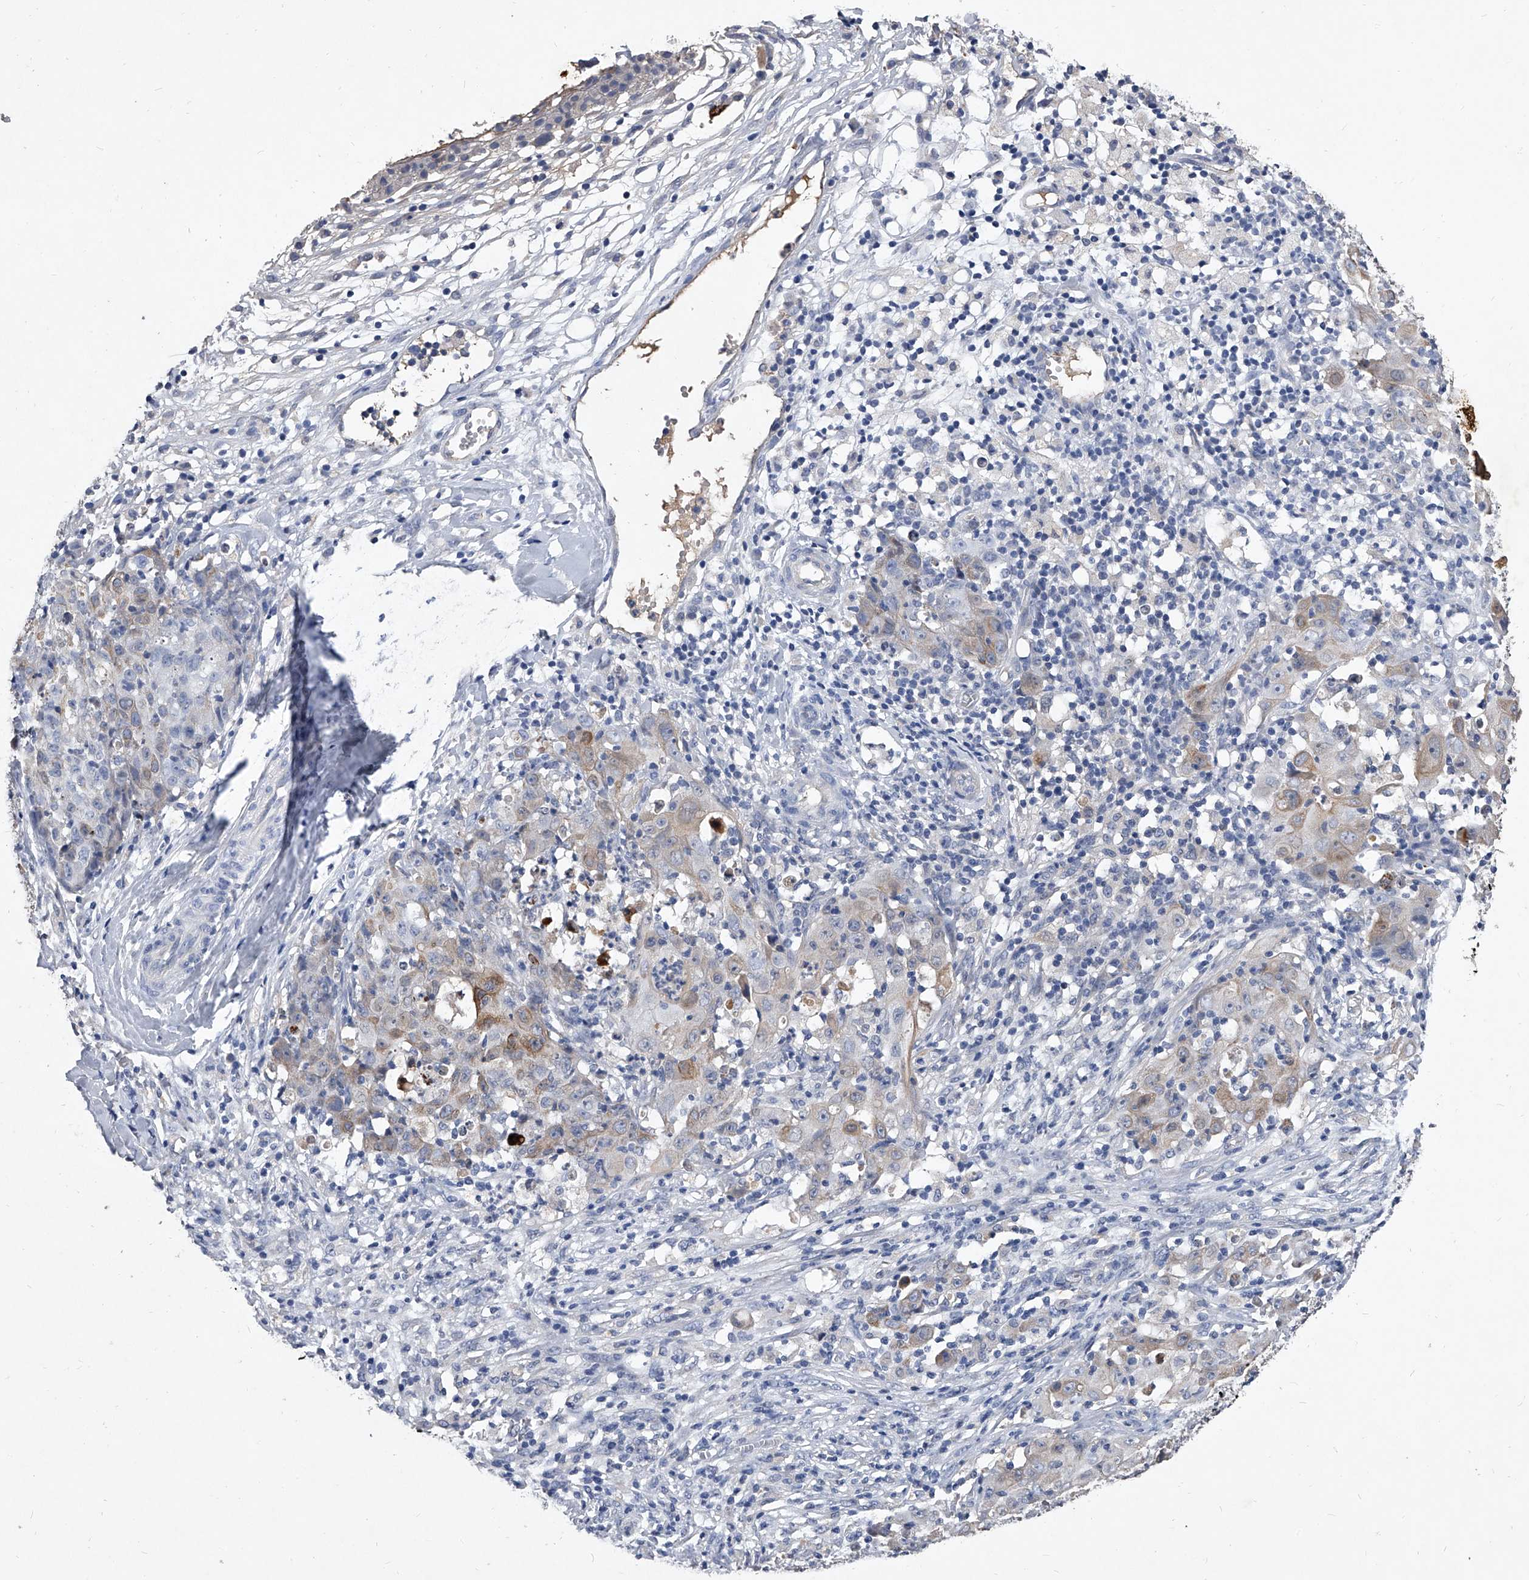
{"staining": {"intensity": "weak", "quantity": "<25%", "location": "cytoplasmic/membranous"}, "tissue": "ovarian cancer", "cell_type": "Tumor cells", "image_type": "cancer", "snomed": [{"axis": "morphology", "description": "Carcinoma, endometroid"}, {"axis": "topography", "description": "Ovary"}], "caption": "Ovarian cancer (endometroid carcinoma) stained for a protein using immunohistochemistry demonstrates no positivity tumor cells.", "gene": "C5", "patient": {"sex": "female", "age": 42}}